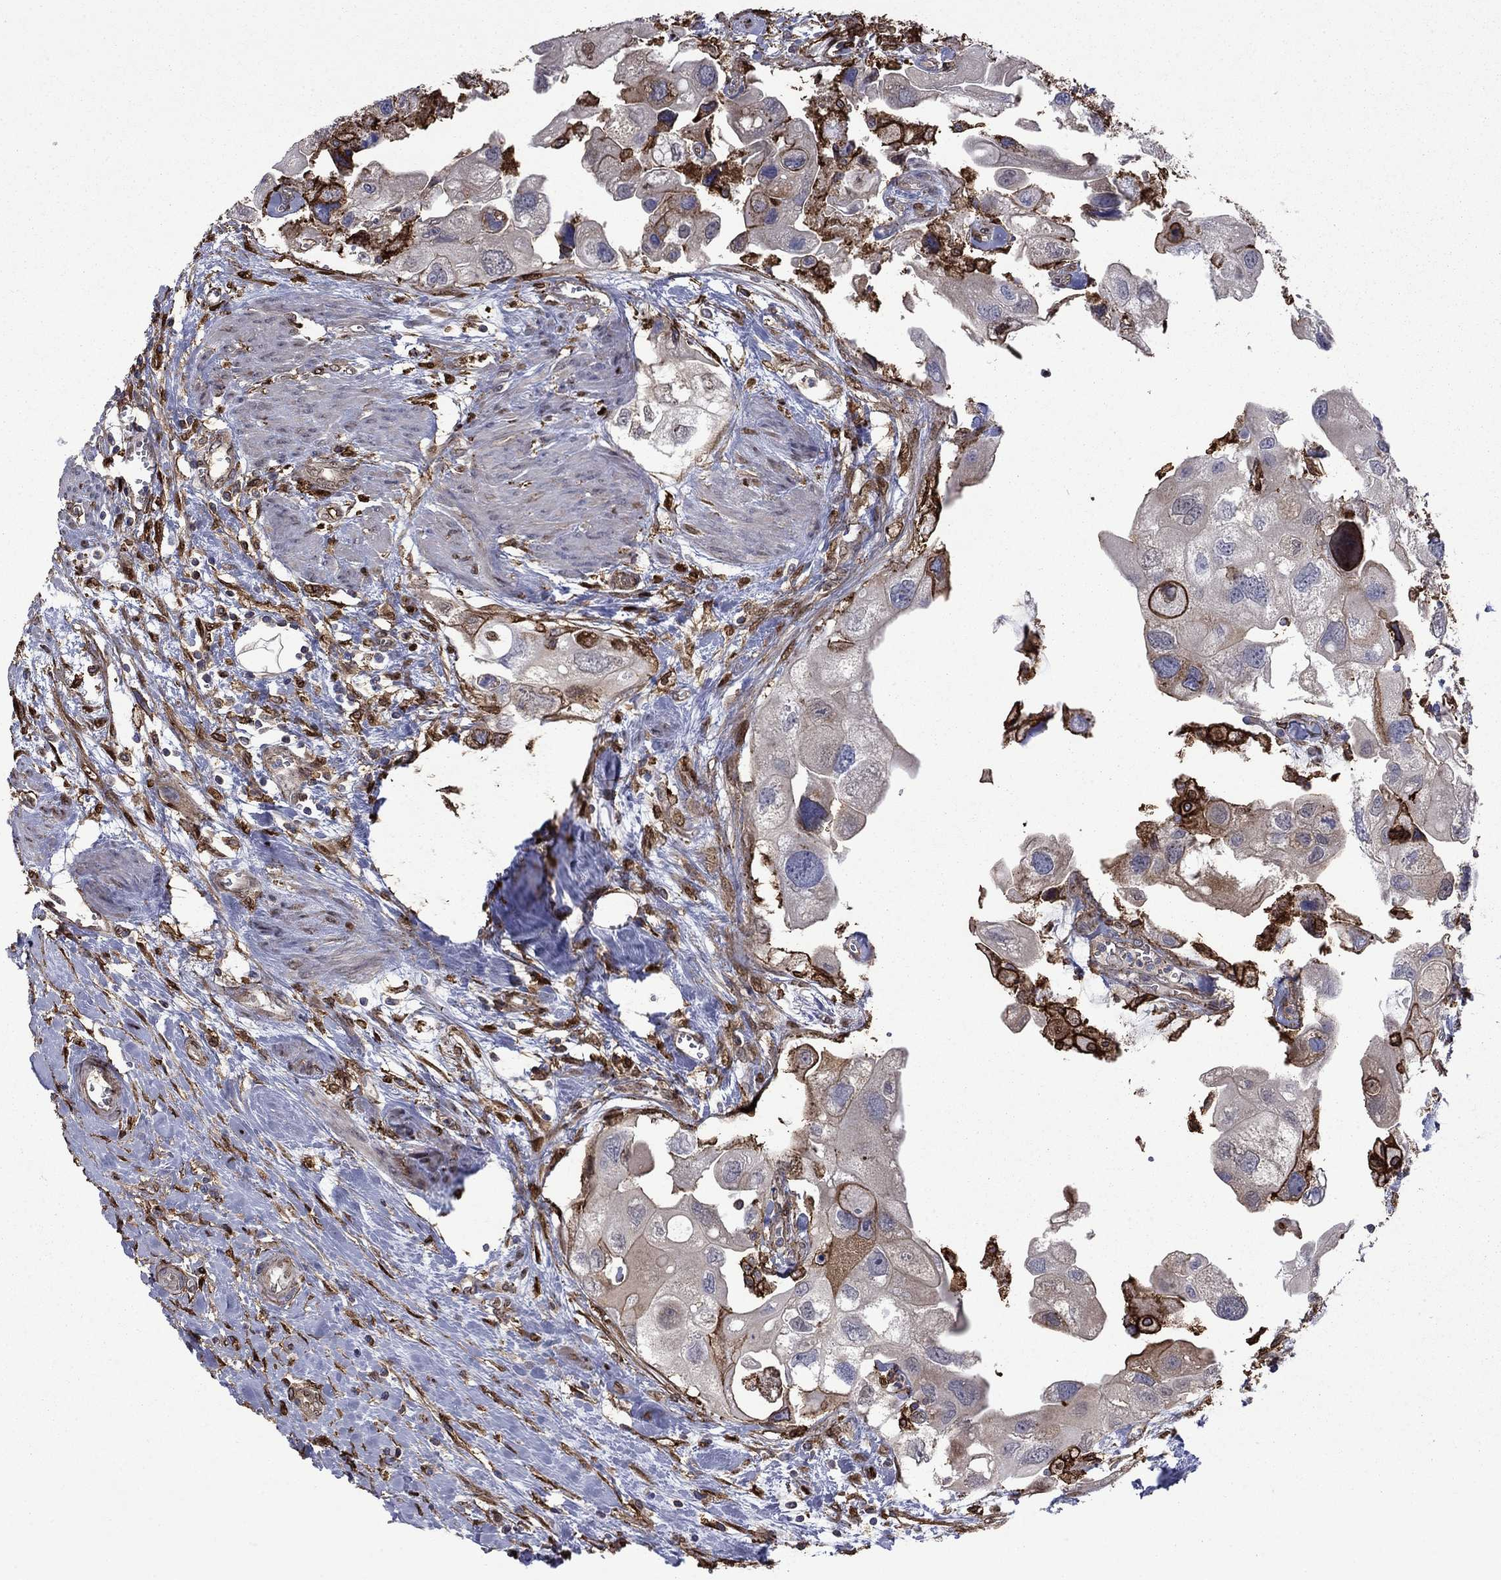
{"staining": {"intensity": "strong", "quantity": "<25%", "location": "cytoplasmic/membranous"}, "tissue": "urothelial cancer", "cell_type": "Tumor cells", "image_type": "cancer", "snomed": [{"axis": "morphology", "description": "Urothelial carcinoma, High grade"}, {"axis": "topography", "description": "Urinary bladder"}], "caption": "High-grade urothelial carcinoma stained for a protein (brown) shows strong cytoplasmic/membranous positive positivity in about <25% of tumor cells.", "gene": "PLAU", "patient": {"sex": "male", "age": 59}}